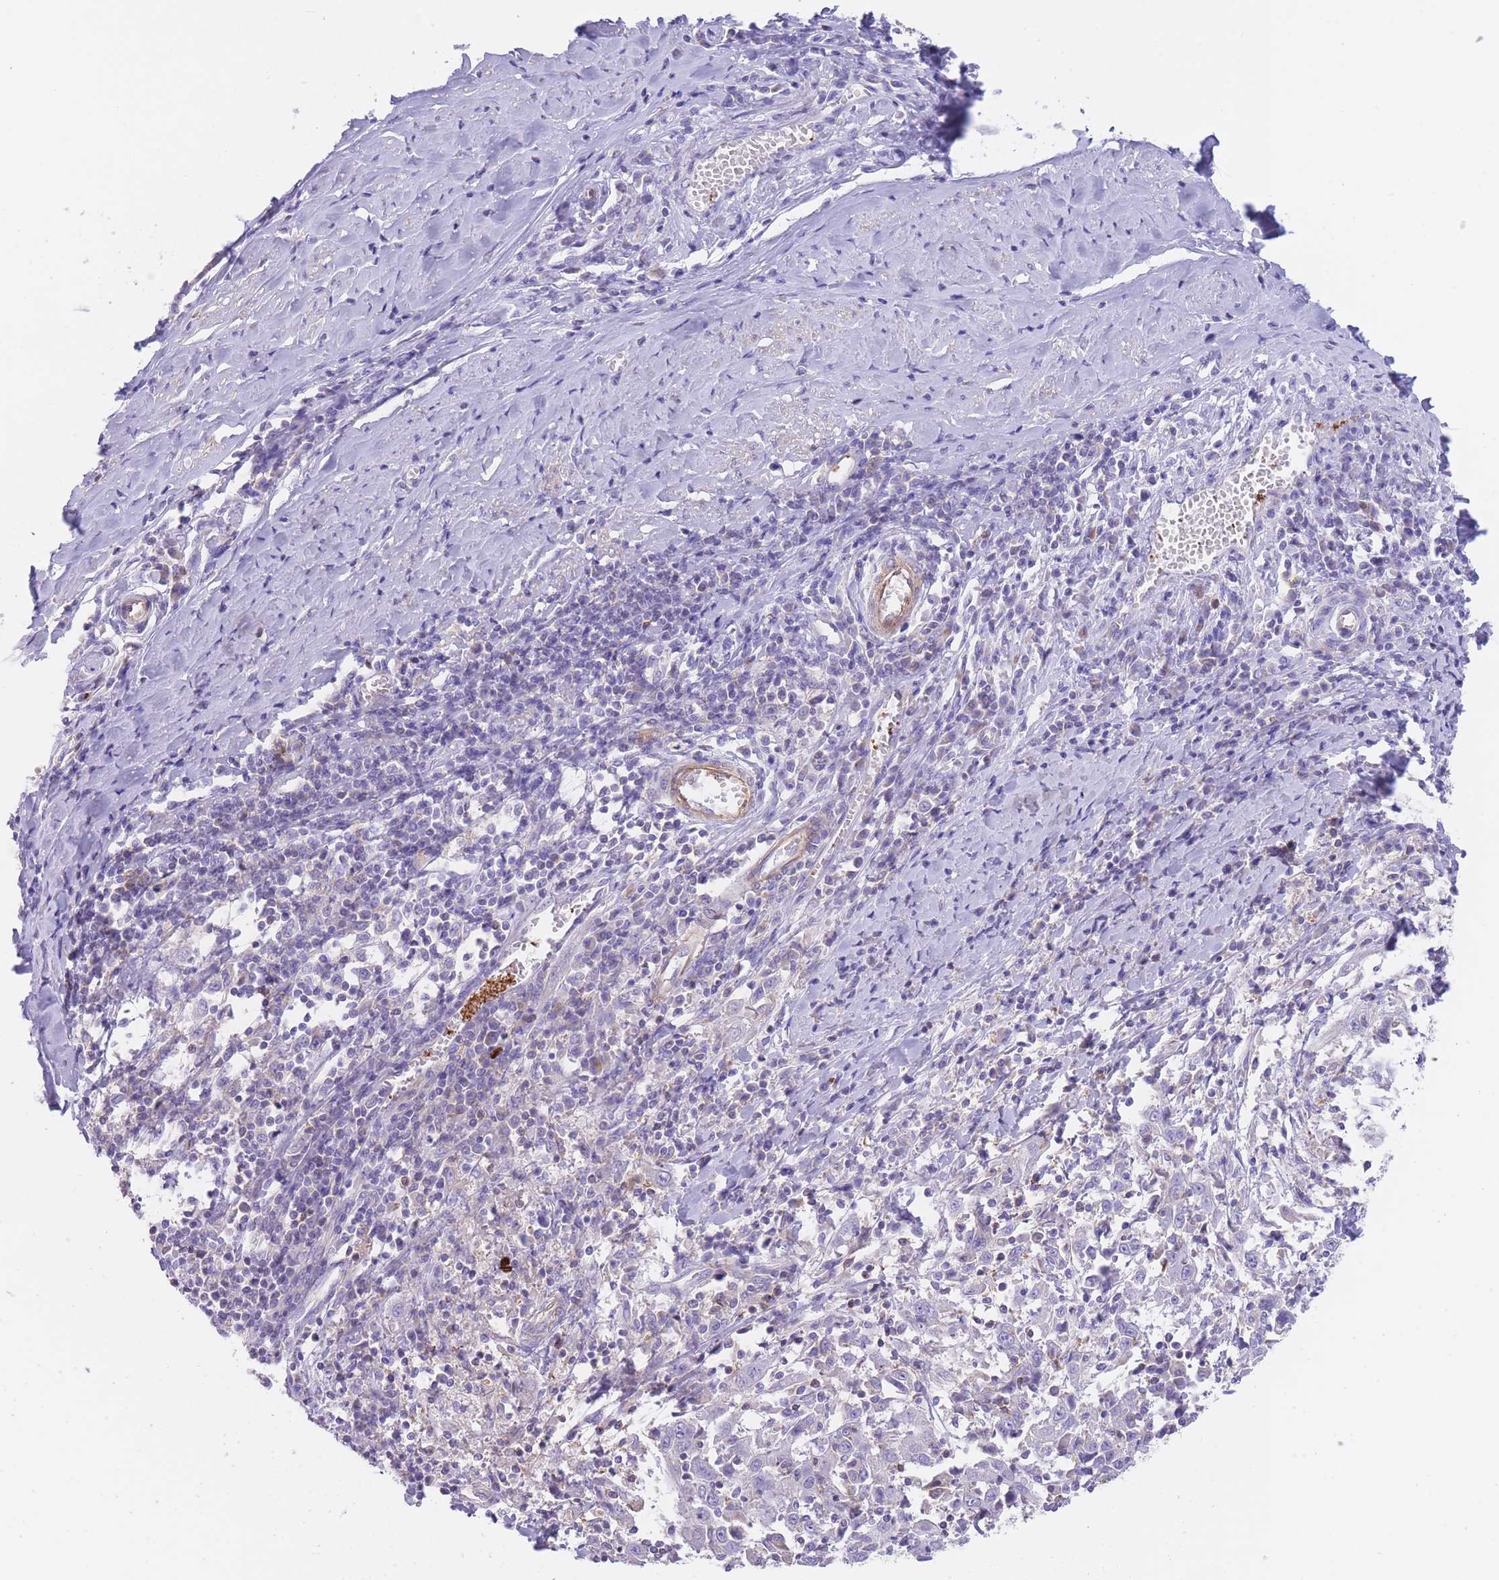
{"staining": {"intensity": "negative", "quantity": "none", "location": "none"}, "tissue": "cervical cancer", "cell_type": "Tumor cells", "image_type": "cancer", "snomed": [{"axis": "morphology", "description": "Squamous cell carcinoma, NOS"}, {"axis": "topography", "description": "Cervix"}], "caption": "Photomicrograph shows no protein positivity in tumor cells of cervical cancer tissue.", "gene": "LDB3", "patient": {"sex": "female", "age": 46}}